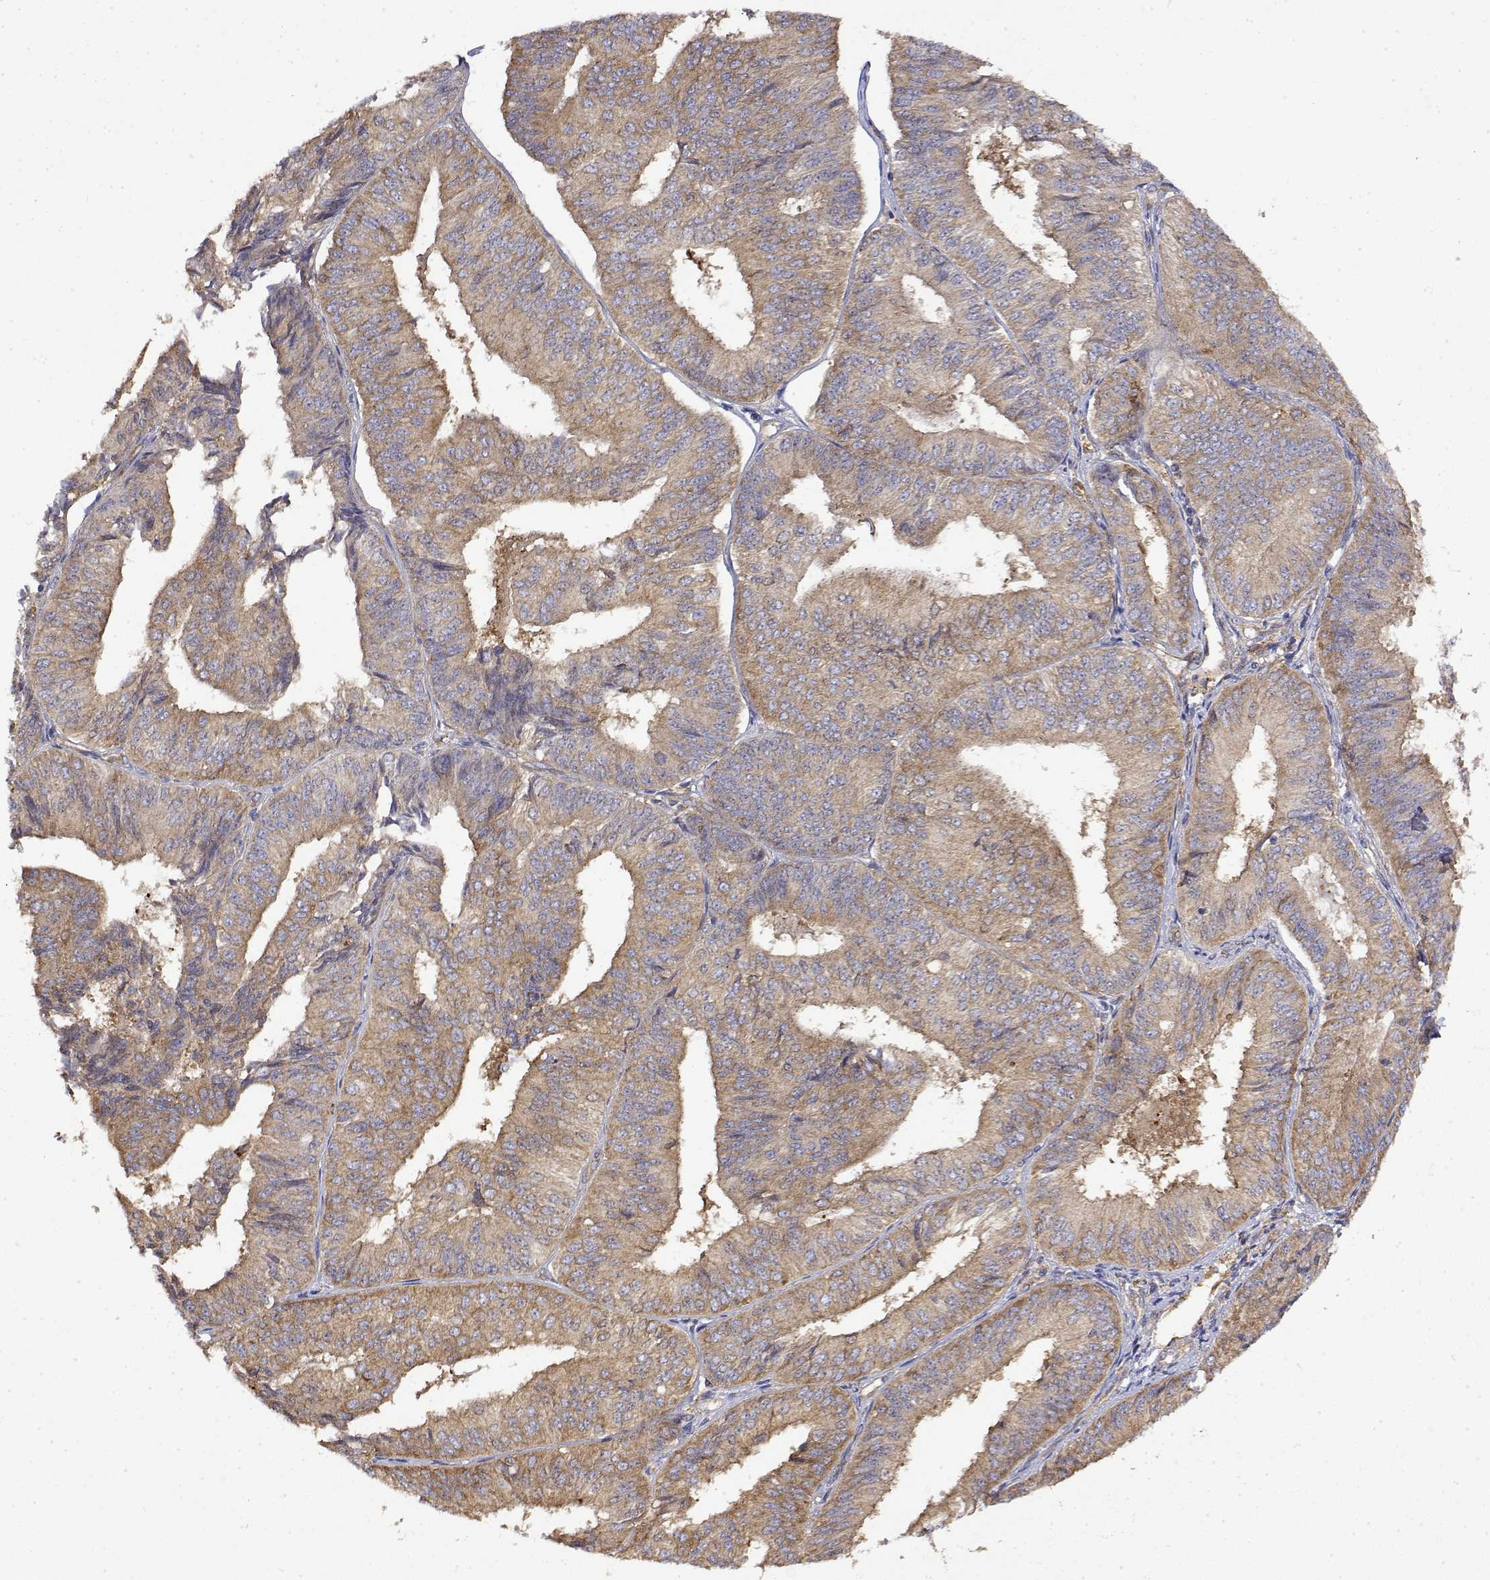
{"staining": {"intensity": "moderate", "quantity": "25%-75%", "location": "cytoplasmic/membranous"}, "tissue": "endometrial cancer", "cell_type": "Tumor cells", "image_type": "cancer", "snomed": [{"axis": "morphology", "description": "Adenocarcinoma, NOS"}, {"axis": "topography", "description": "Endometrium"}], "caption": "About 25%-75% of tumor cells in human adenocarcinoma (endometrial) demonstrate moderate cytoplasmic/membranous protein staining as visualized by brown immunohistochemical staining.", "gene": "PACSIN2", "patient": {"sex": "female", "age": 58}}